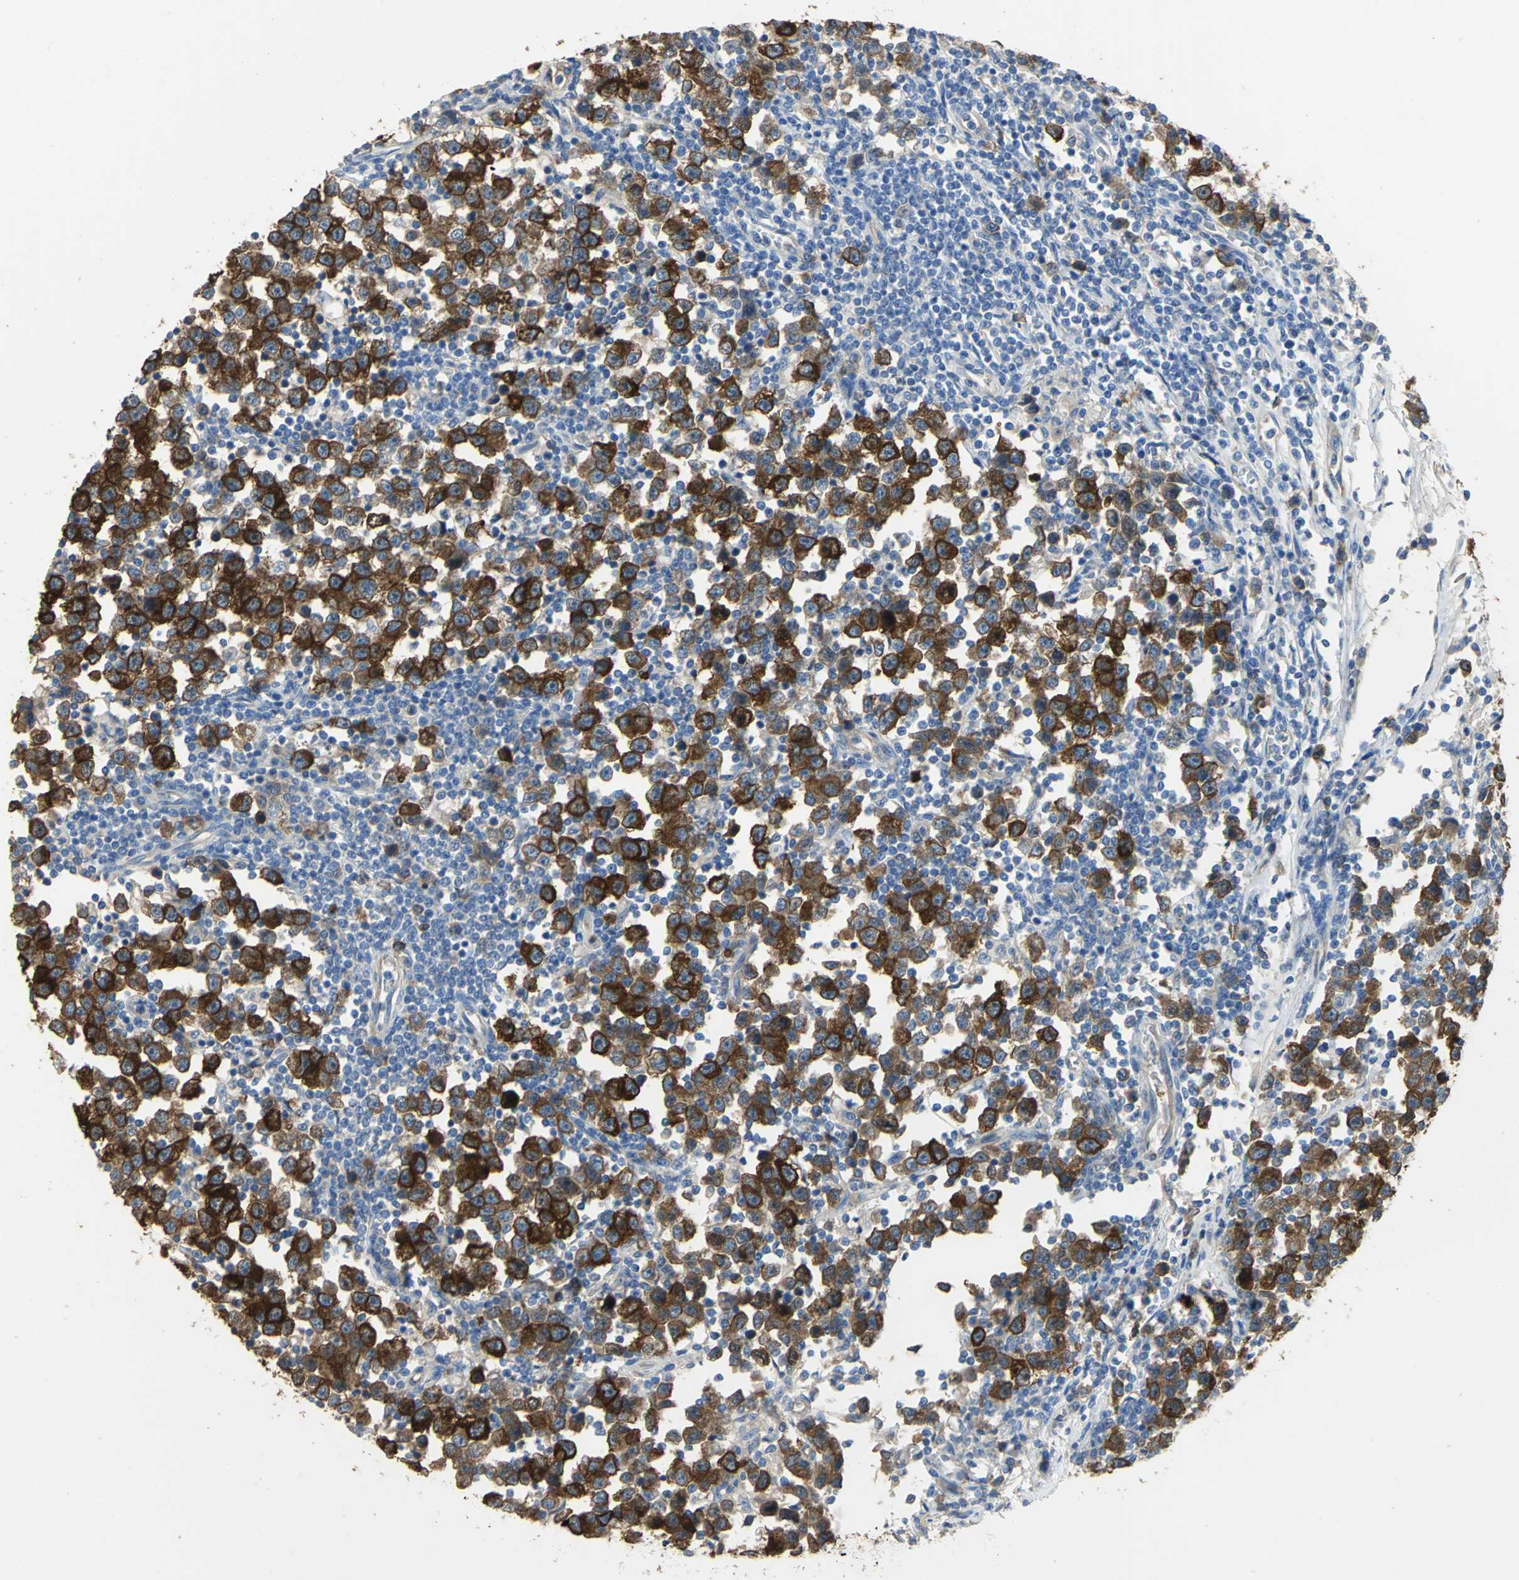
{"staining": {"intensity": "strong", "quantity": ">75%", "location": "cytoplasmic/membranous"}, "tissue": "testis cancer", "cell_type": "Tumor cells", "image_type": "cancer", "snomed": [{"axis": "morphology", "description": "Seminoma, NOS"}, {"axis": "topography", "description": "Testis"}], "caption": "Testis cancer (seminoma) tissue displays strong cytoplasmic/membranous expression in about >75% of tumor cells, visualized by immunohistochemistry. (IHC, brightfield microscopy, high magnification).", "gene": "DLGAP5", "patient": {"sex": "male", "age": 43}}